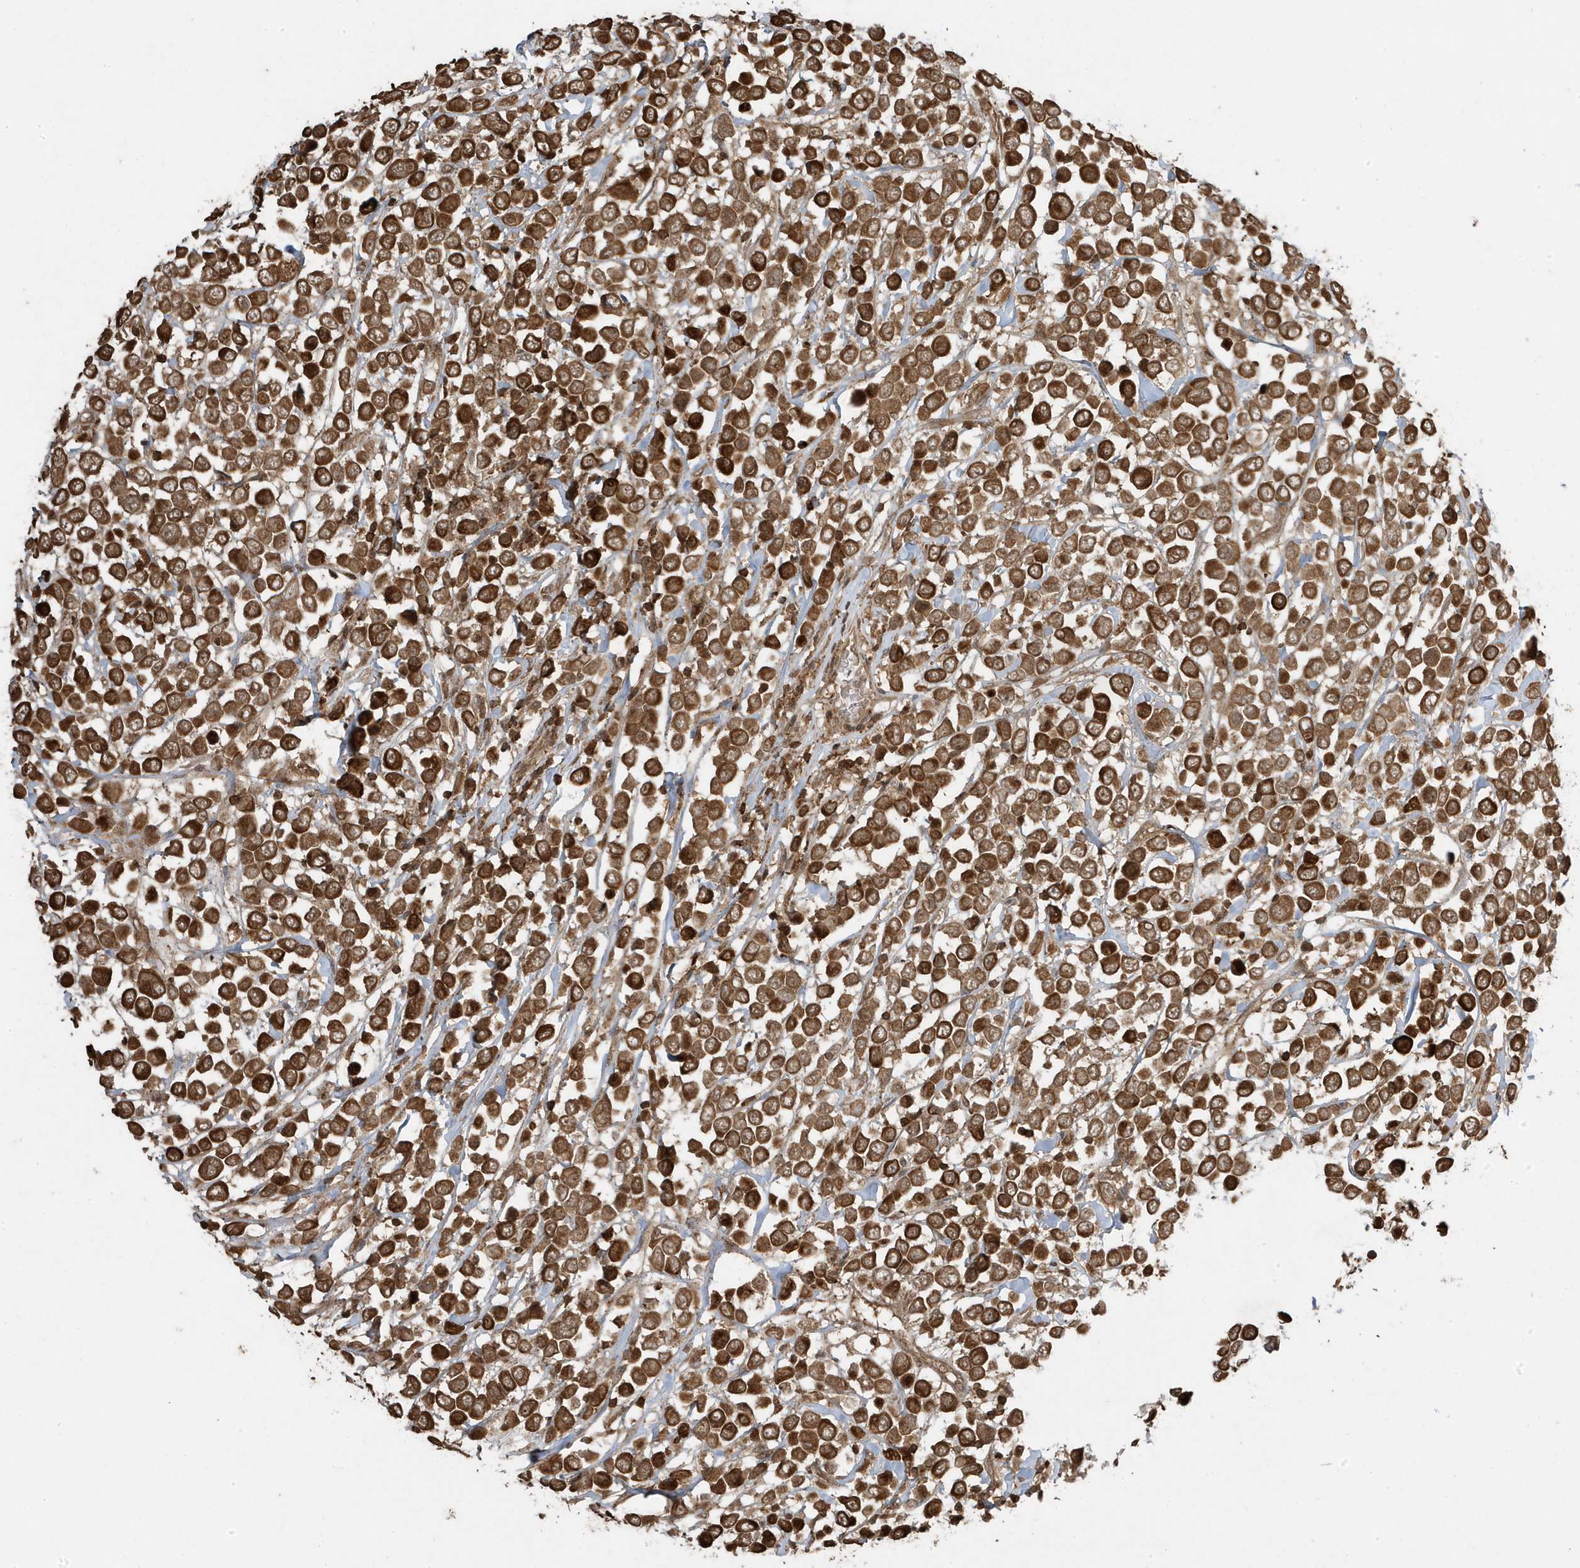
{"staining": {"intensity": "strong", "quantity": ">75%", "location": "cytoplasmic/membranous"}, "tissue": "breast cancer", "cell_type": "Tumor cells", "image_type": "cancer", "snomed": [{"axis": "morphology", "description": "Duct carcinoma"}, {"axis": "topography", "description": "Breast"}], "caption": "Immunohistochemical staining of breast cancer reveals high levels of strong cytoplasmic/membranous staining in about >75% of tumor cells.", "gene": "ASAP1", "patient": {"sex": "female", "age": 61}}